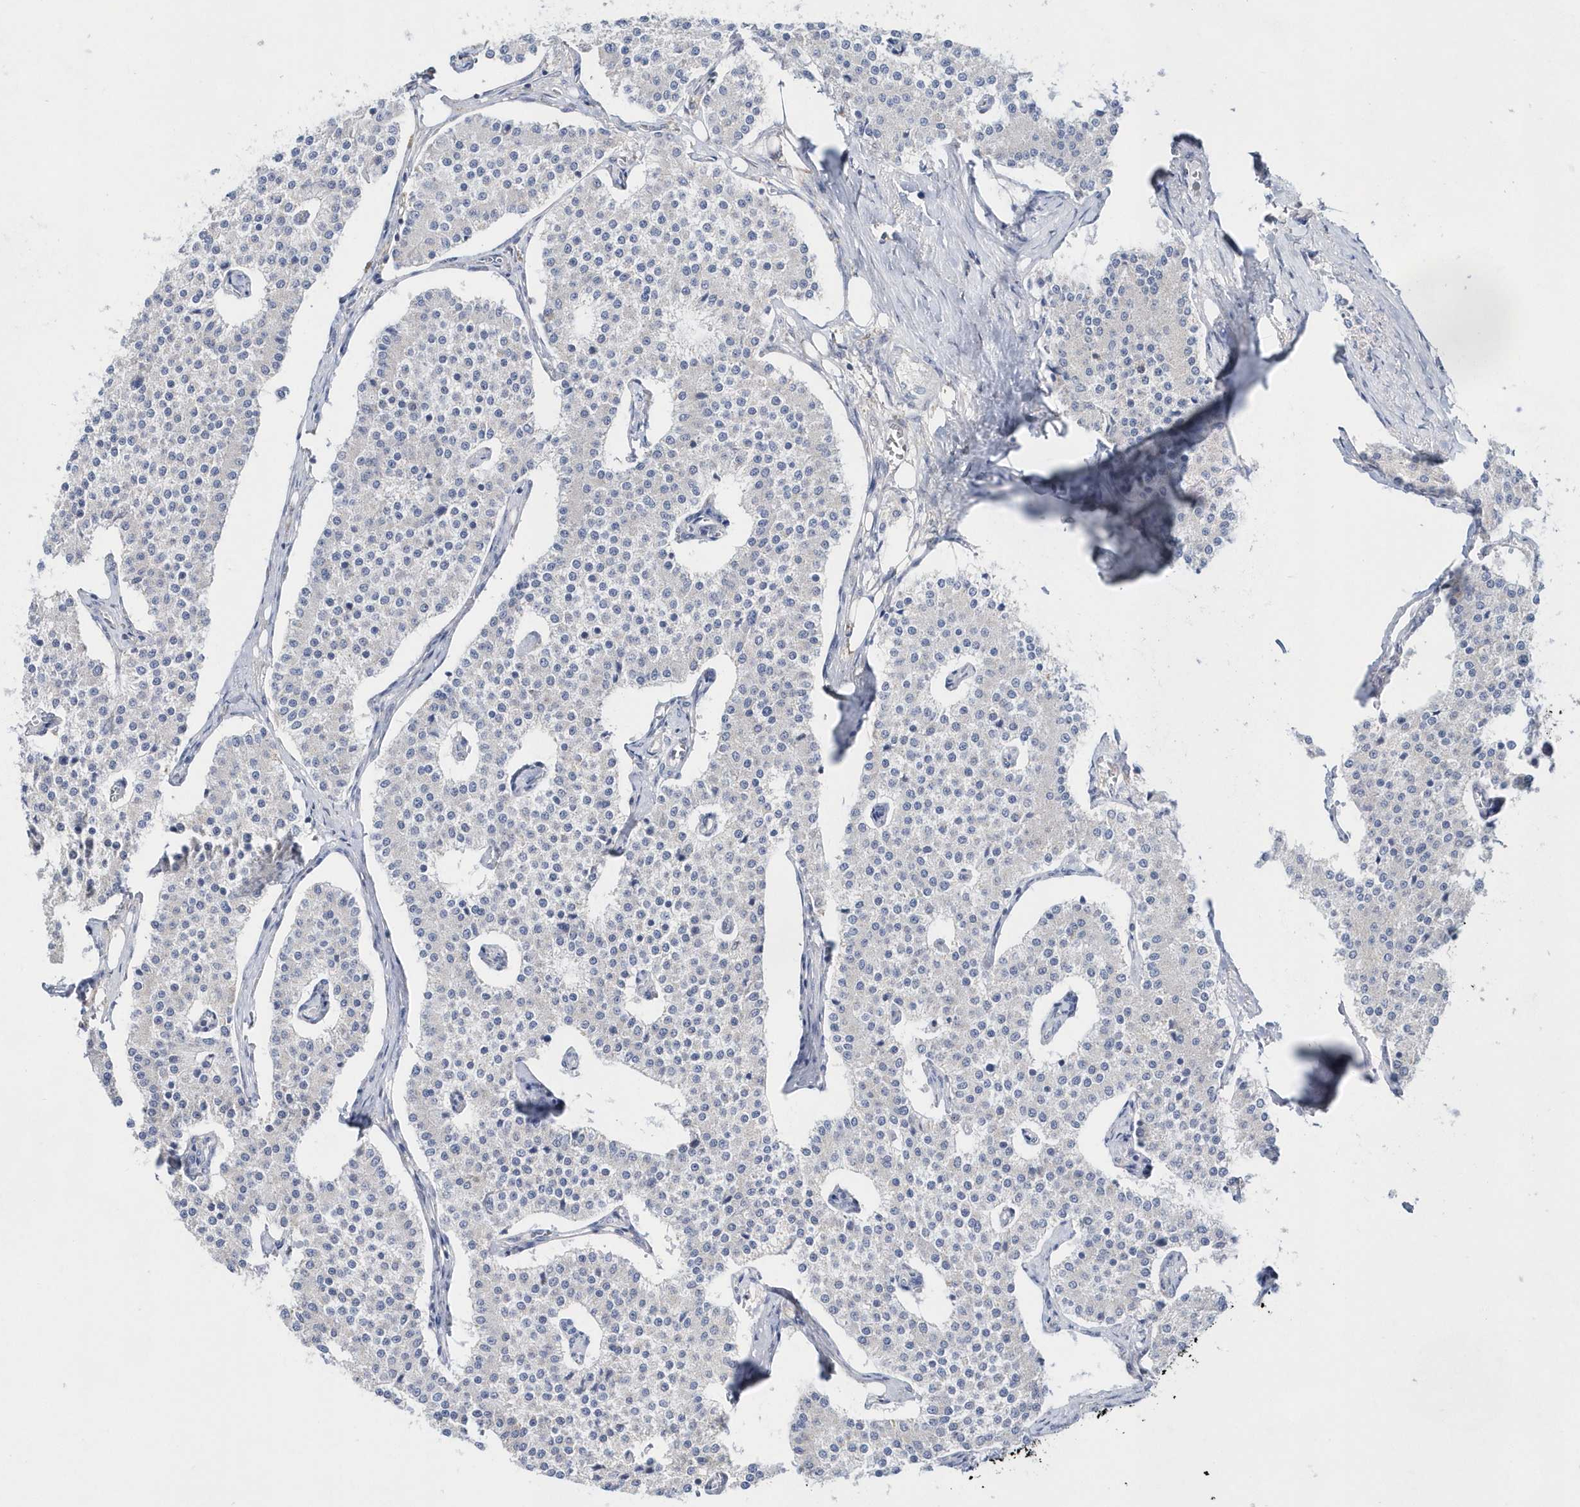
{"staining": {"intensity": "negative", "quantity": "none", "location": "none"}, "tissue": "carcinoid", "cell_type": "Tumor cells", "image_type": "cancer", "snomed": [{"axis": "morphology", "description": "Carcinoid, malignant, NOS"}, {"axis": "topography", "description": "Colon"}], "caption": "This is an IHC image of carcinoid. There is no staining in tumor cells.", "gene": "BDH2", "patient": {"sex": "female", "age": 52}}